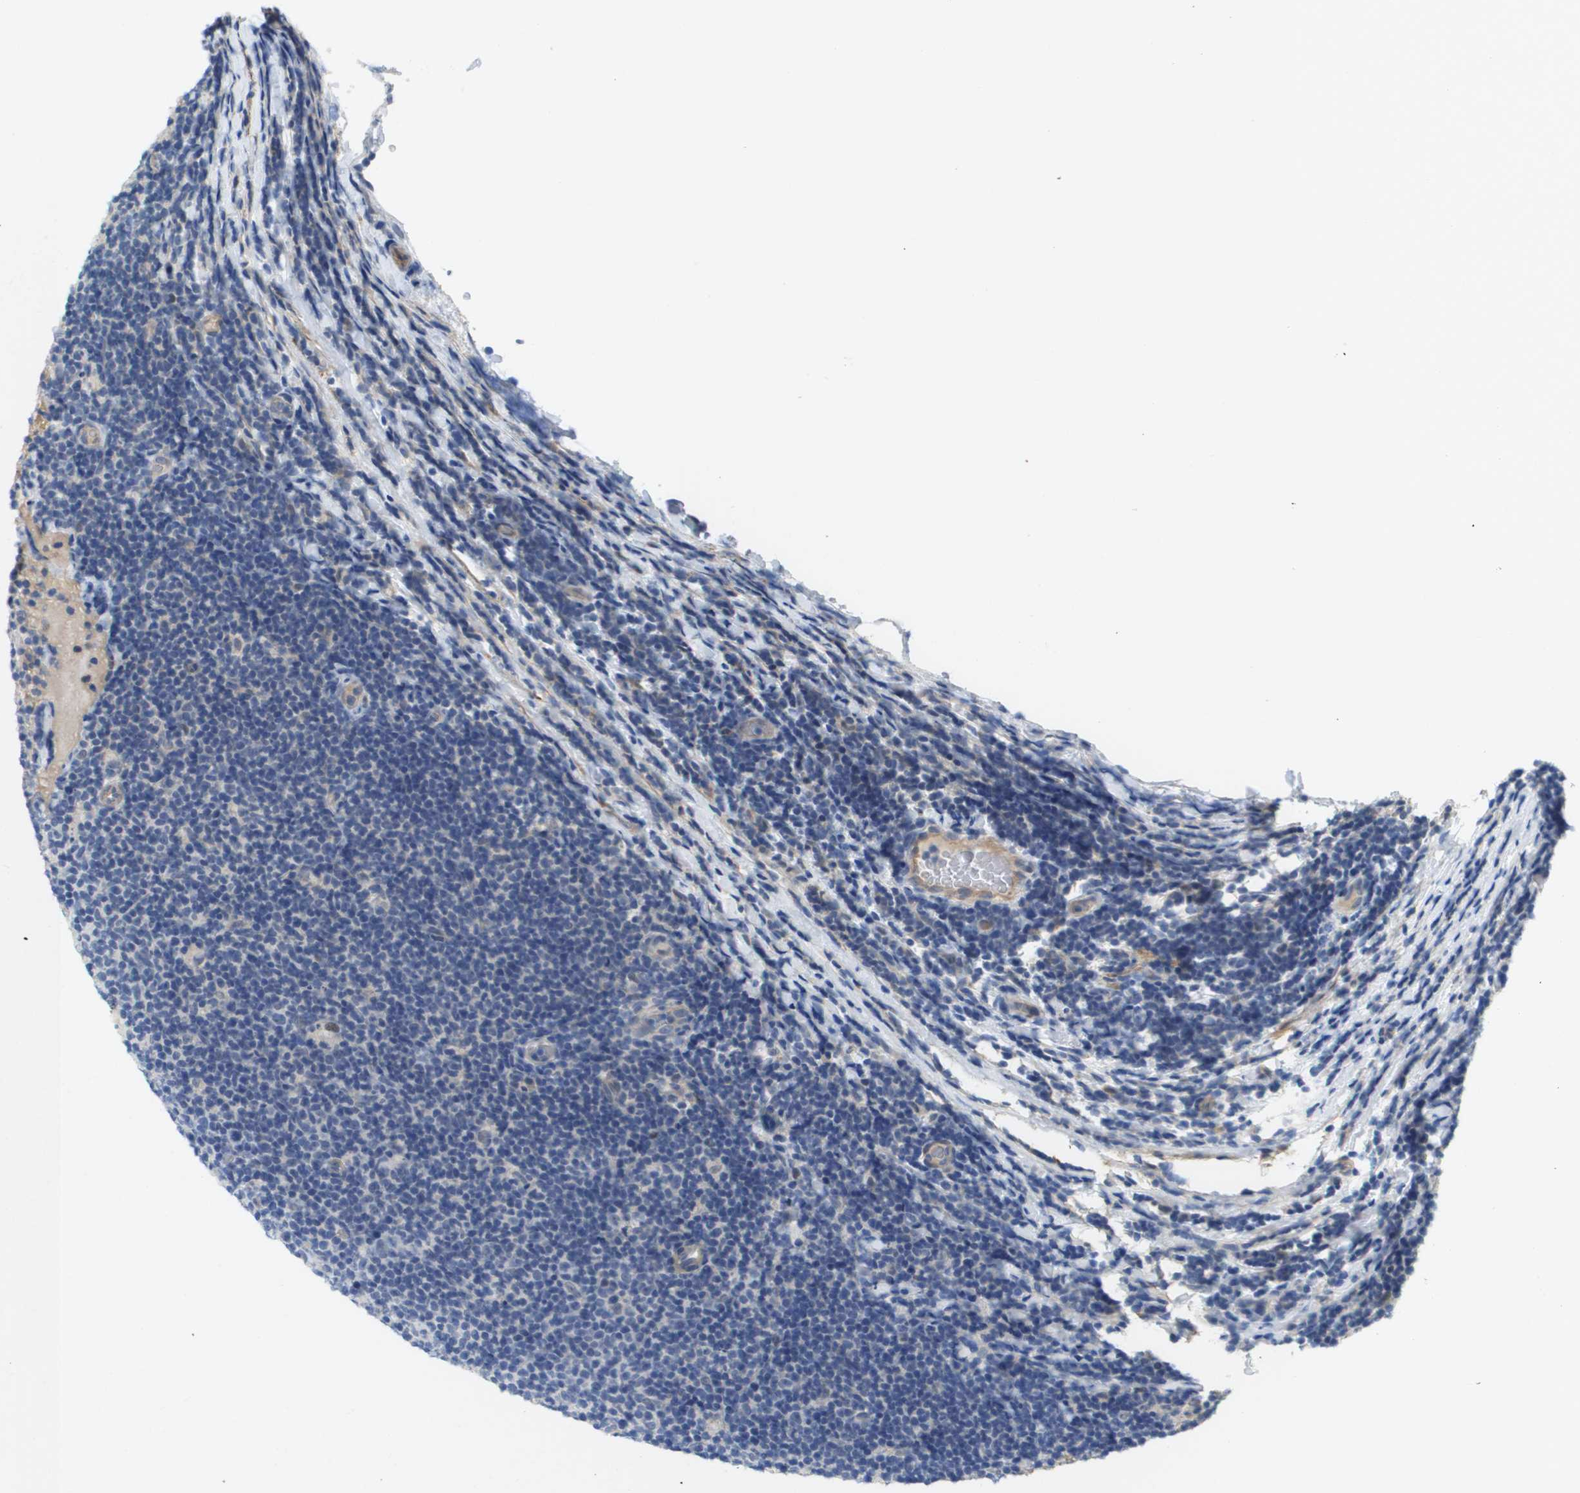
{"staining": {"intensity": "negative", "quantity": "none", "location": "none"}, "tissue": "lymphoma", "cell_type": "Tumor cells", "image_type": "cancer", "snomed": [{"axis": "morphology", "description": "Malignant lymphoma, non-Hodgkin's type, Low grade"}, {"axis": "topography", "description": "Lymph node"}], "caption": "Tumor cells are negative for protein expression in human malignant lymphoma, non-Hodgkin's type (low-grade). The staining is performed using DAB (3,3'-diaminobenzidine) brown chromogen with nuclei counter-stained in using hematoxylin.", "gene": "RNF112", "patient": {"sex": "male", "age": 83}}